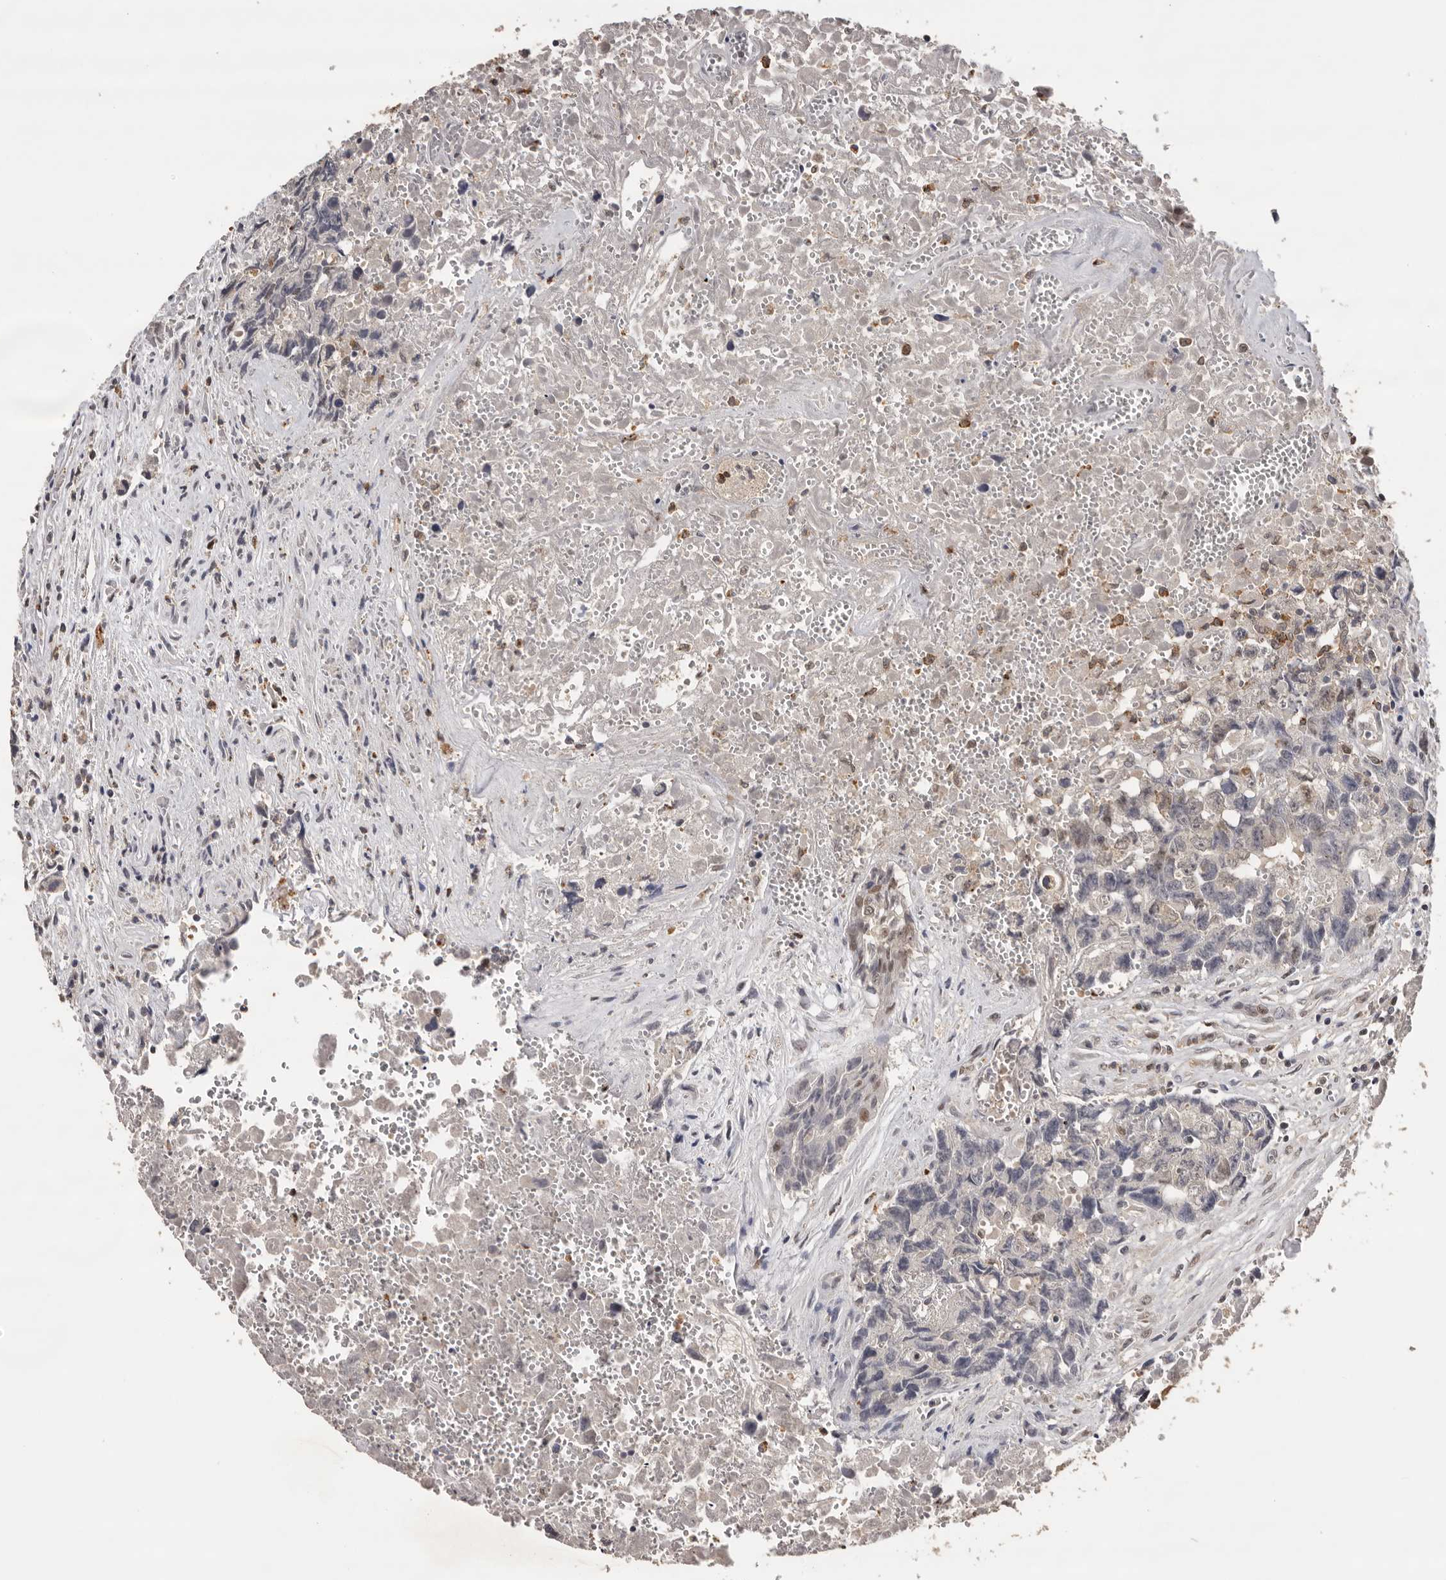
{"staining": {"intensity": "weak", "quantity": "<25%", "location": "nuclear"}, "tissue": "testis cancer", "cell_type": "Tumor cells", "image_type": "cancer", "snomed": [{"axis": "morphology", "description": "Carcinoma, Embryonal, NOS"}, {"axis": "topography", "description": "Testis"}], "caption": "An image of human testis cancer is negative for staining in tumor cells.", "gene": "KIF2B", "patient": {"sex": "male", "age": 31}}